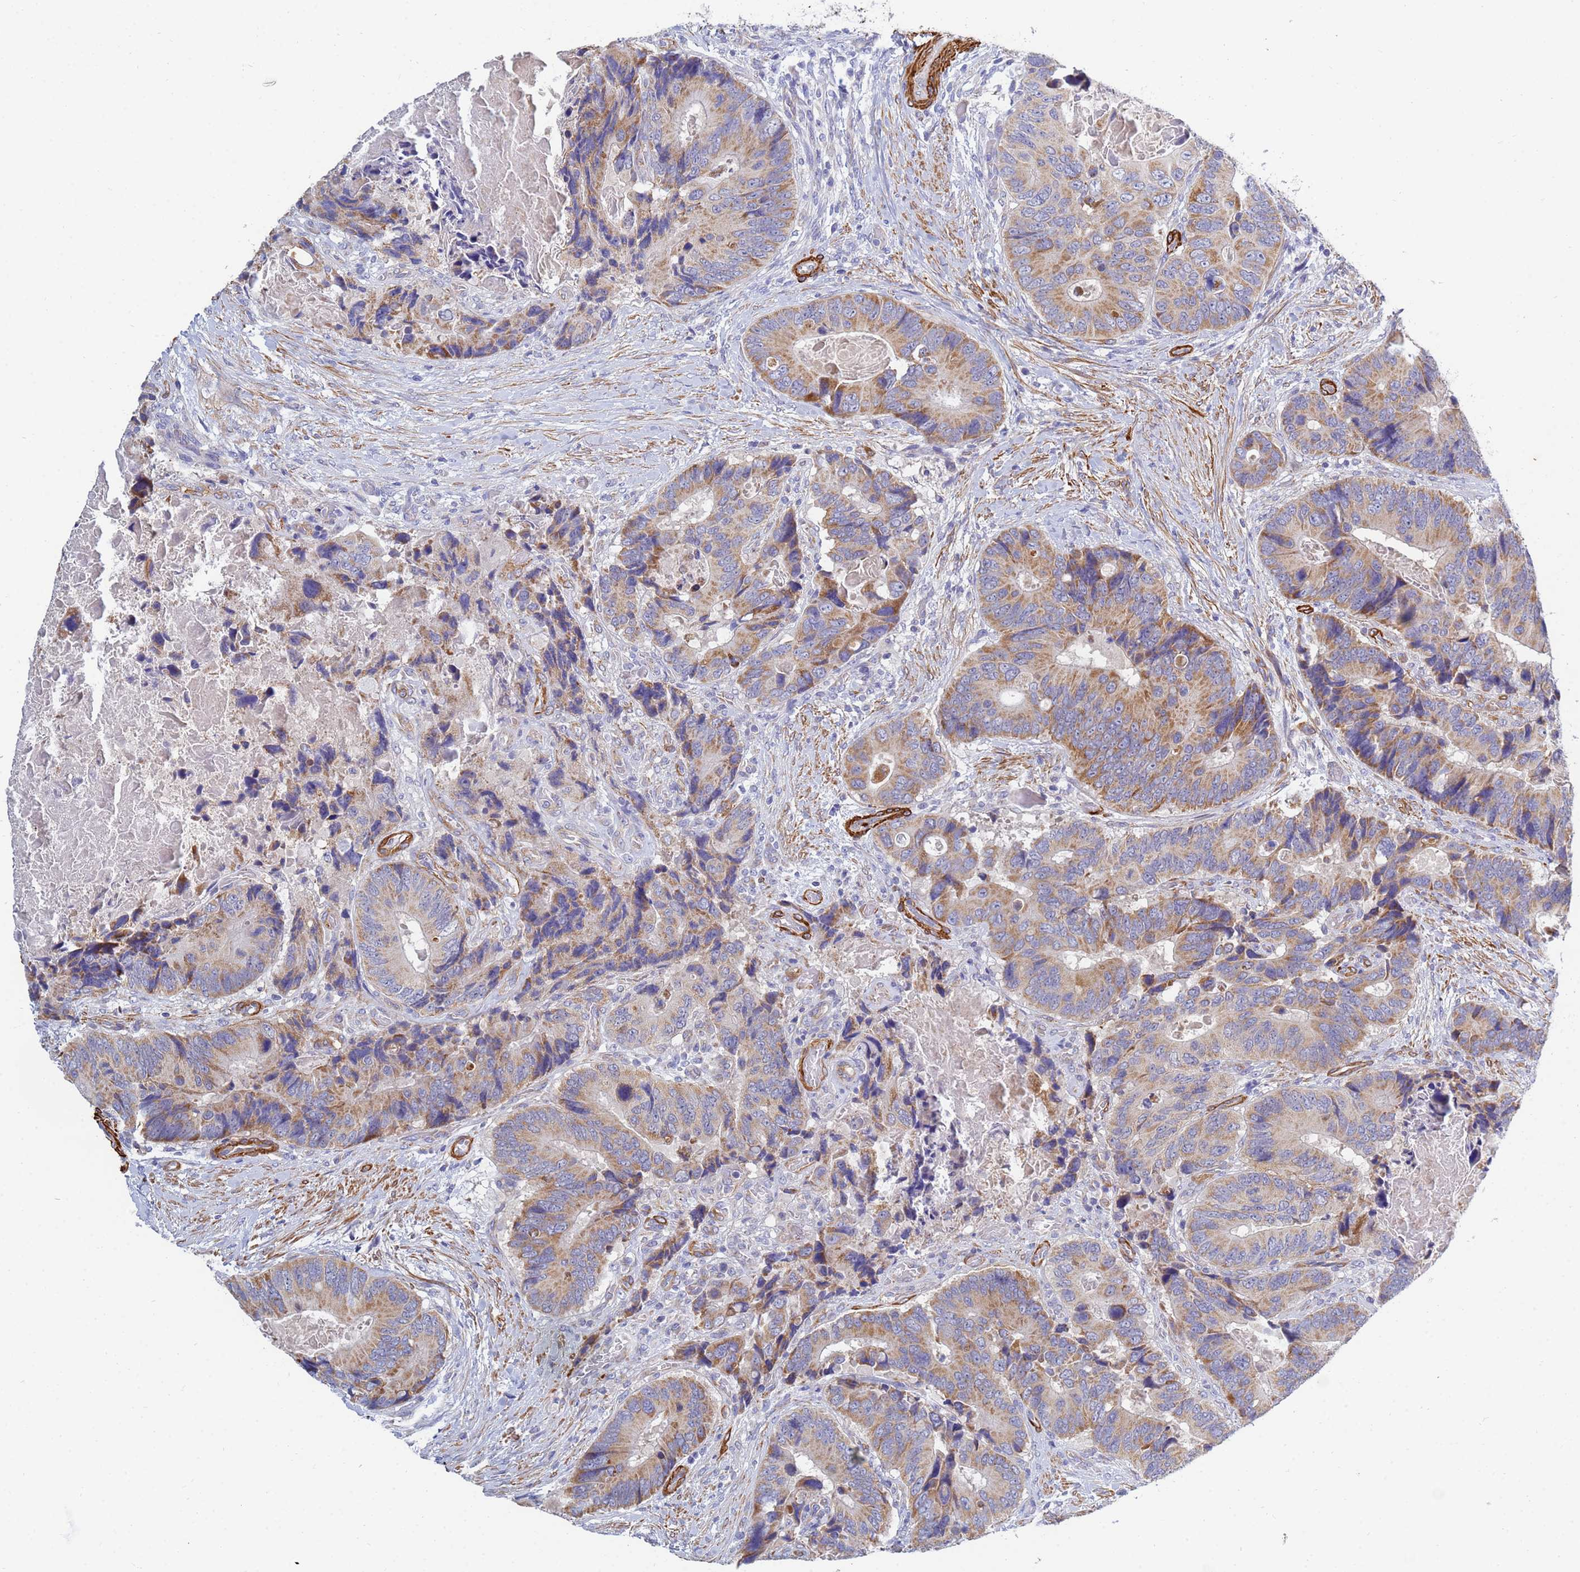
{"staining": {"intensity": "moderate", "quantity": ">75%", "location": "cytoplasmic/membranous"}, "tissue": "colorectal cancer", "cell_type": "Tumor cells", "image_type": "cancer", "snomed": [{"axis": "morphology", "description": "Adenocarcinoma, NOS"}, {"axis": "topography", "description": "Colon"}], "caption": "Immunohistochemical staining of human colorectal cancer reveals moderate cytoplasmic/membranous protein expression in approximately >75% of tumor cells.", "gene": "SDR39U1", "patient": {"sex": "male", "age": 84}}